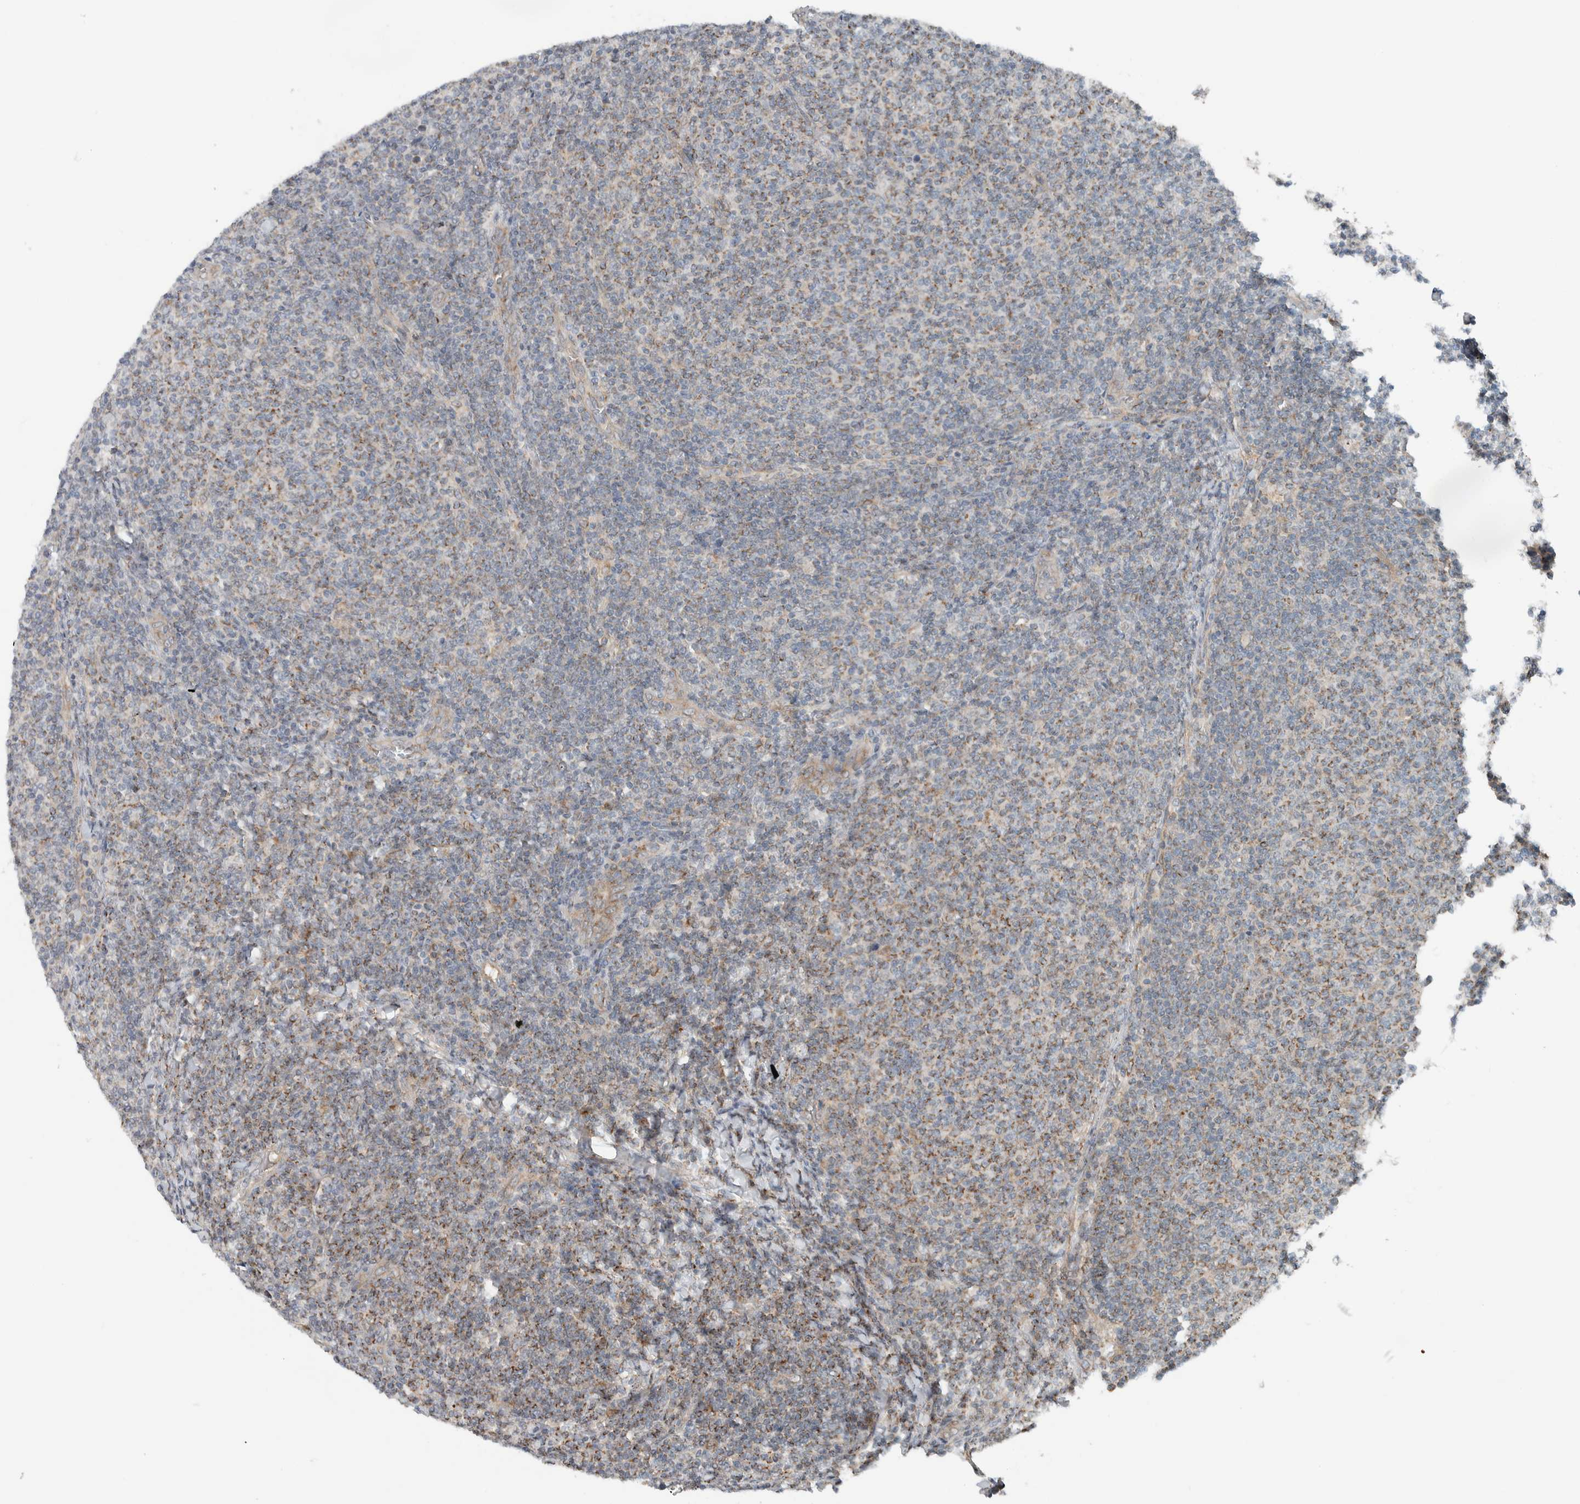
{"staining": {"intensity": "moderate", "quantity": ">75%", "location": "cytoplasmic/membranous"}, "tissue": "lymphoma", "cell_type": "Tumor cells", "image_type": "cancer", "snomed": [{"axis": "morphology", "description": "Malignant lymphoma, non-Hodgkin's type, Low grade"}, {"axis": "topography", "description": "Lymph node"}], "caption": "A medium amount of moderate cytoplasmic/membranous staining is seen in approximately >75% of tumor cells in malignant lymphoma, non-Hodgkin's type (low-grade) tissue.", "gene": "RERE", "patient": {"sex": "male", "age": 66}}